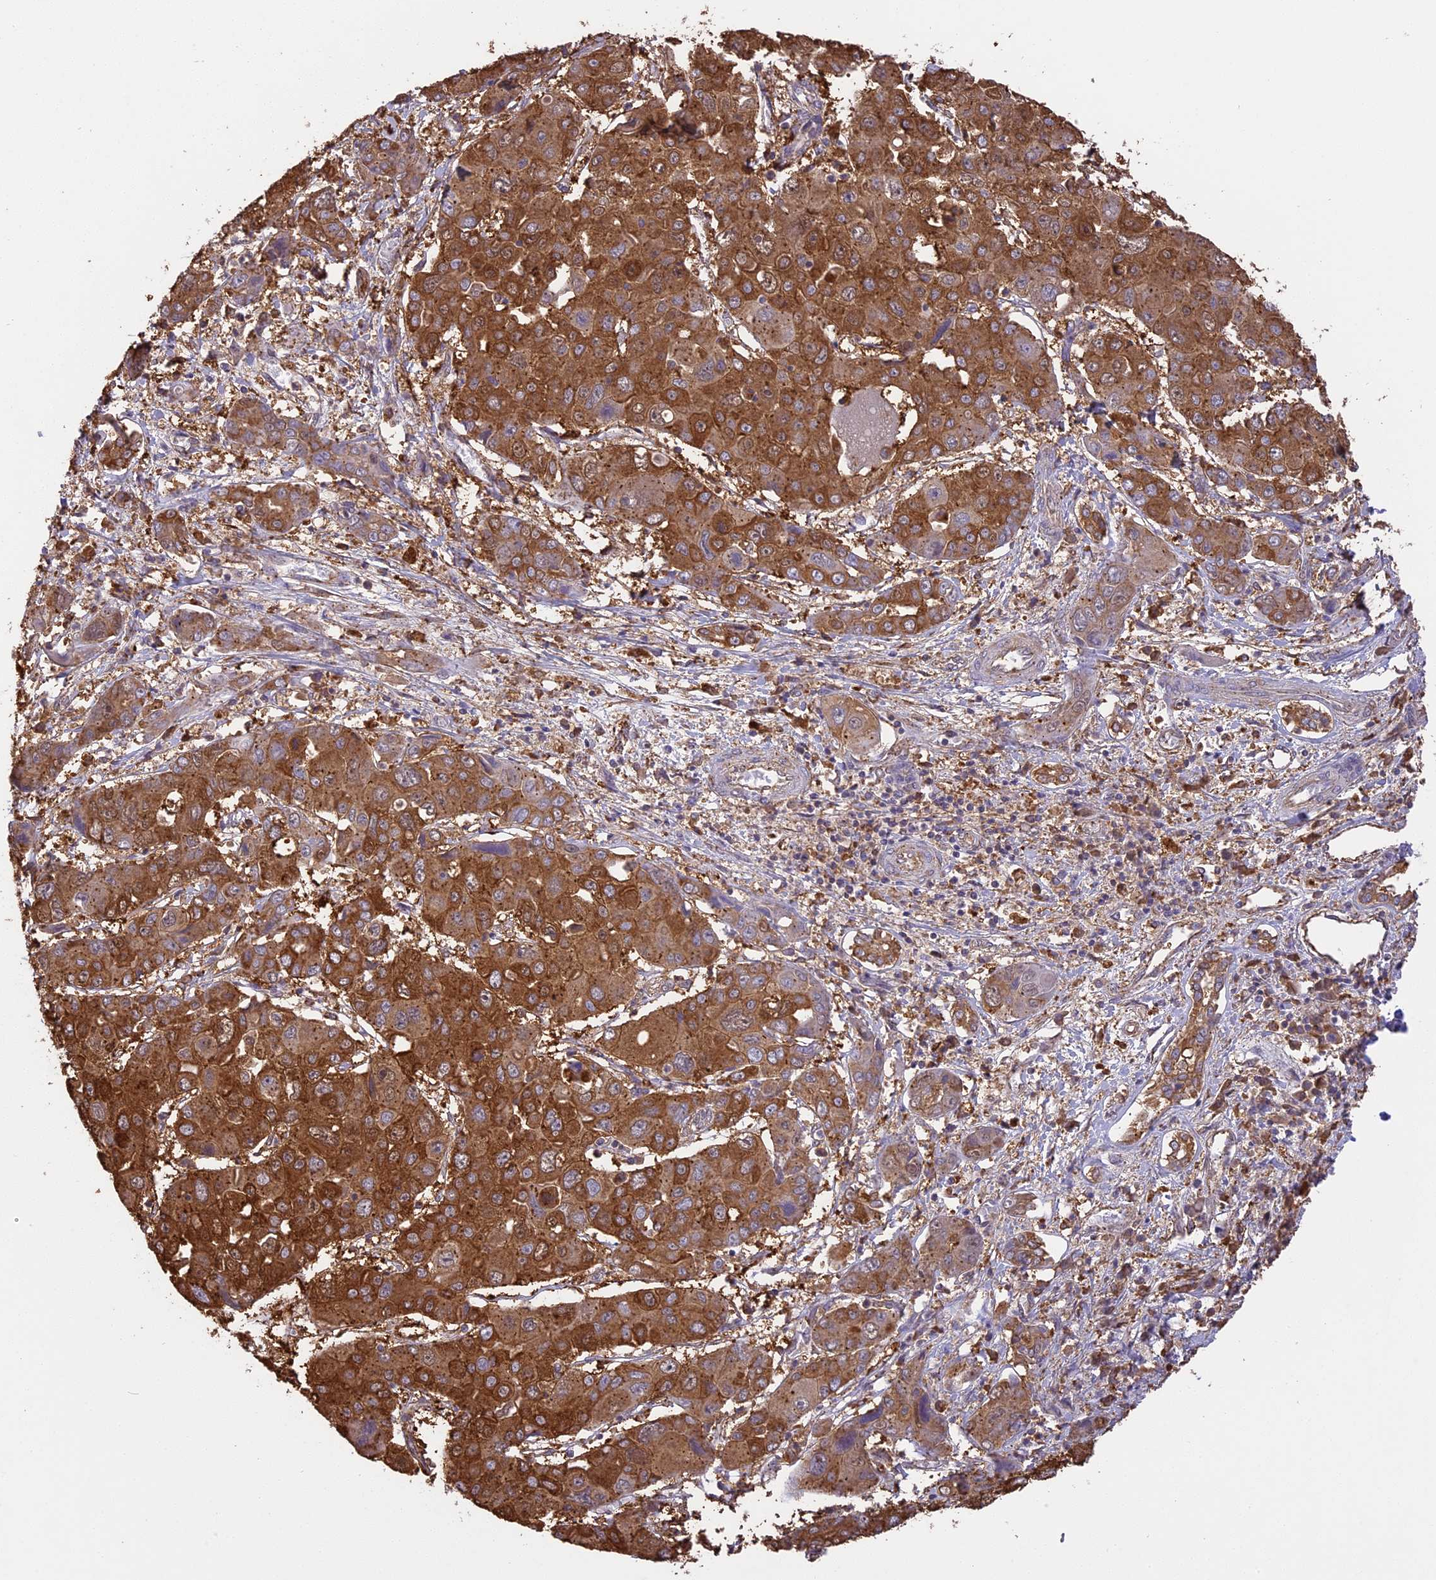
{"staining": {"intensity": "strong", "quantity": ">75%", "location": "cytoplasmic/membranous"}, "tissue": "liver cancer", "cell_type": "Tumor cells", "image_type": "cancer", "snomed": [{"axis": "morphology", "description": "Cholangiocarcinoma"}, {"axis": "topography", "description": "Liver"}], "caption": "Liver cancer (cholangiocarcinoma) tissue exhibits strong cytoplasmic/membranous staining in approximately >75% of tumor cells", "gene": "ARHGAP19", "patient": {"sex": "male", "age": 67}}